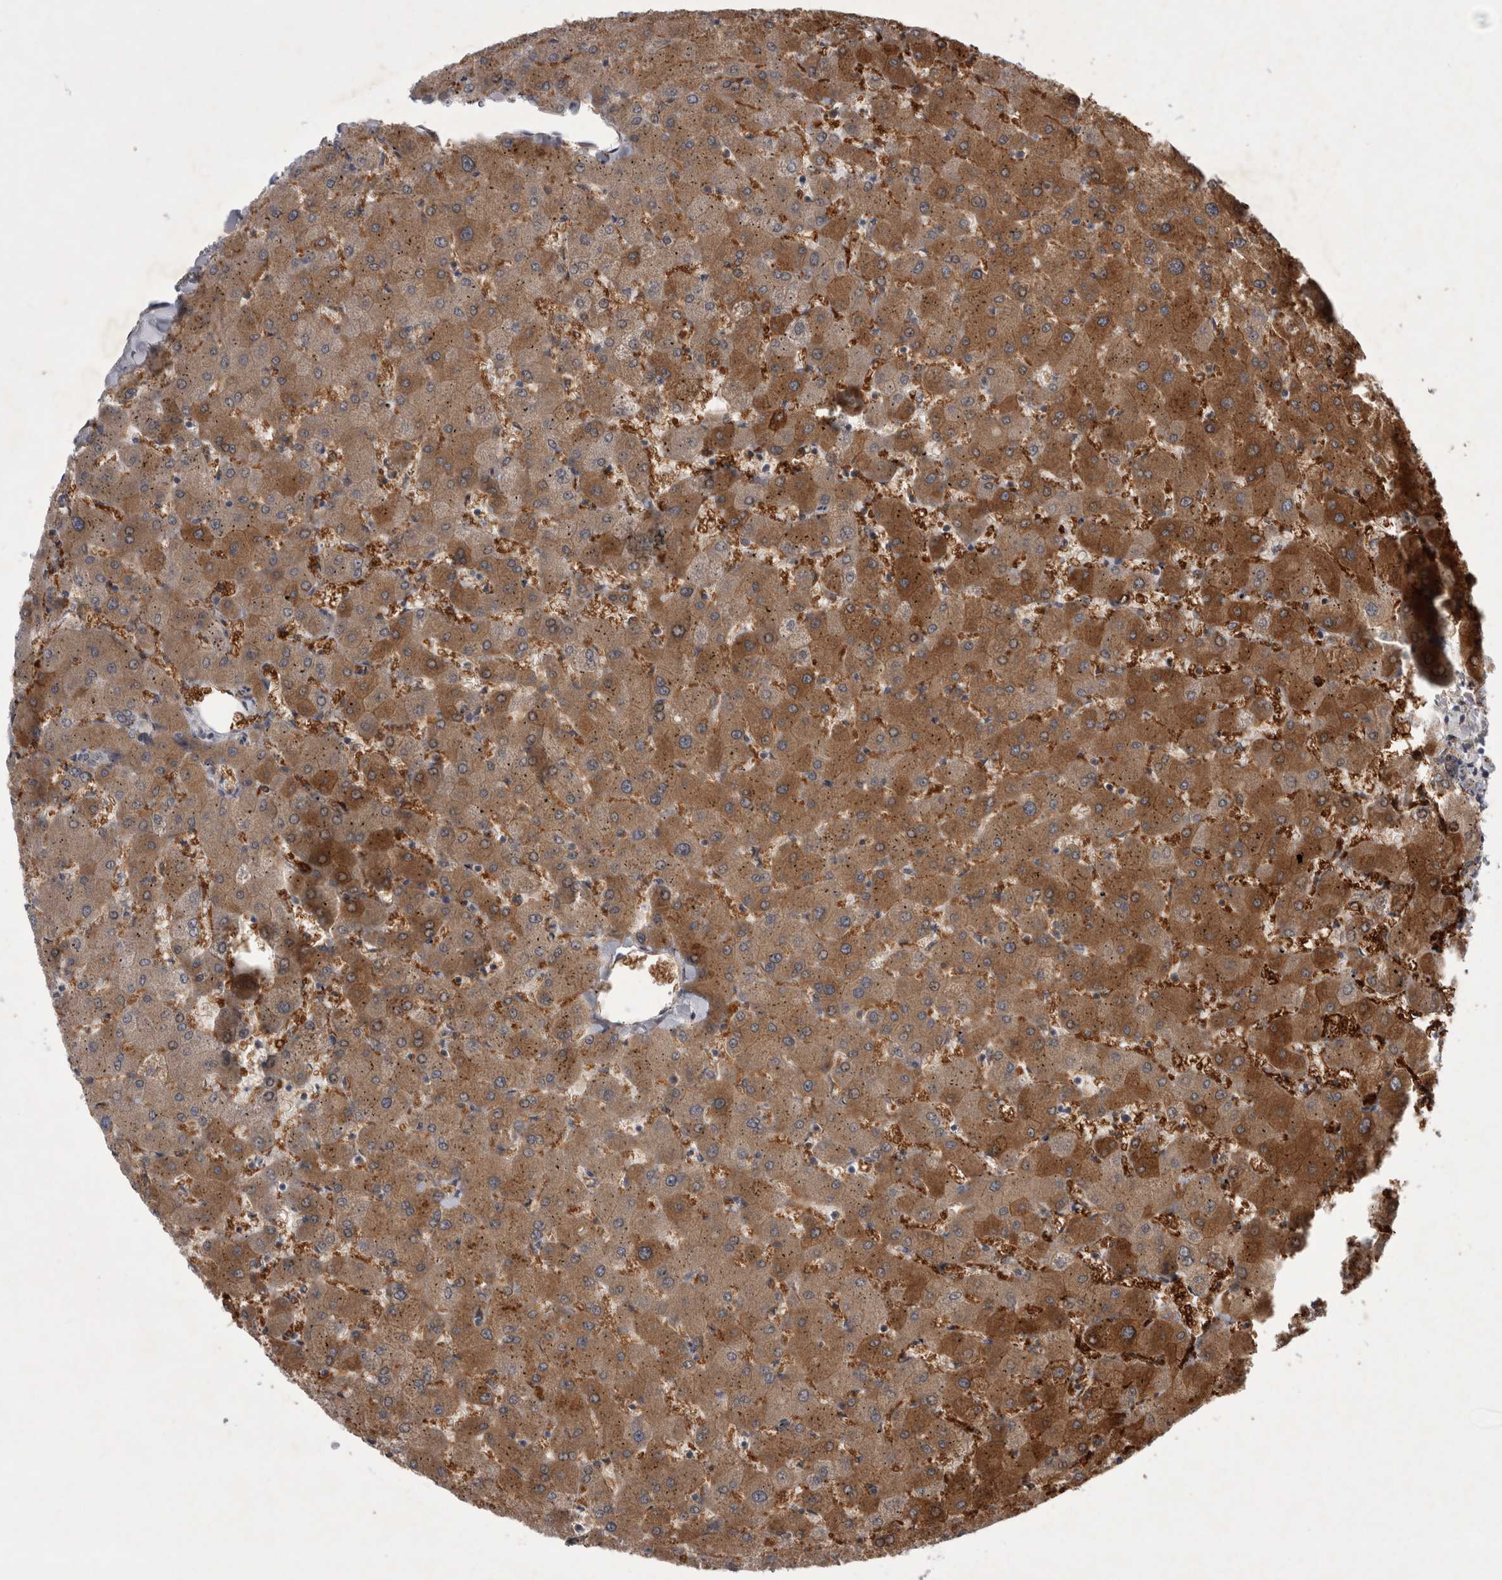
{"staining": {"intensity": "weak", "quantity": ">75%", "location": "cytoplasmic/membranous"}, "tissue": "liver", "cell_type": "Cholangiocytes", "image_type": "normal", "snomed": [{"axis": "morphology", "description": "Normal tissue, NOS"}, {"axis": "topography", "description": "Liver"}], "caption": "Liver stained with a brown dye reveals weak cytoplasmic/membranous positive expression in approximately >75% of cholangiocytes.", "gene": "PARP11", "patient": {"sex": "female", "age": 63}}